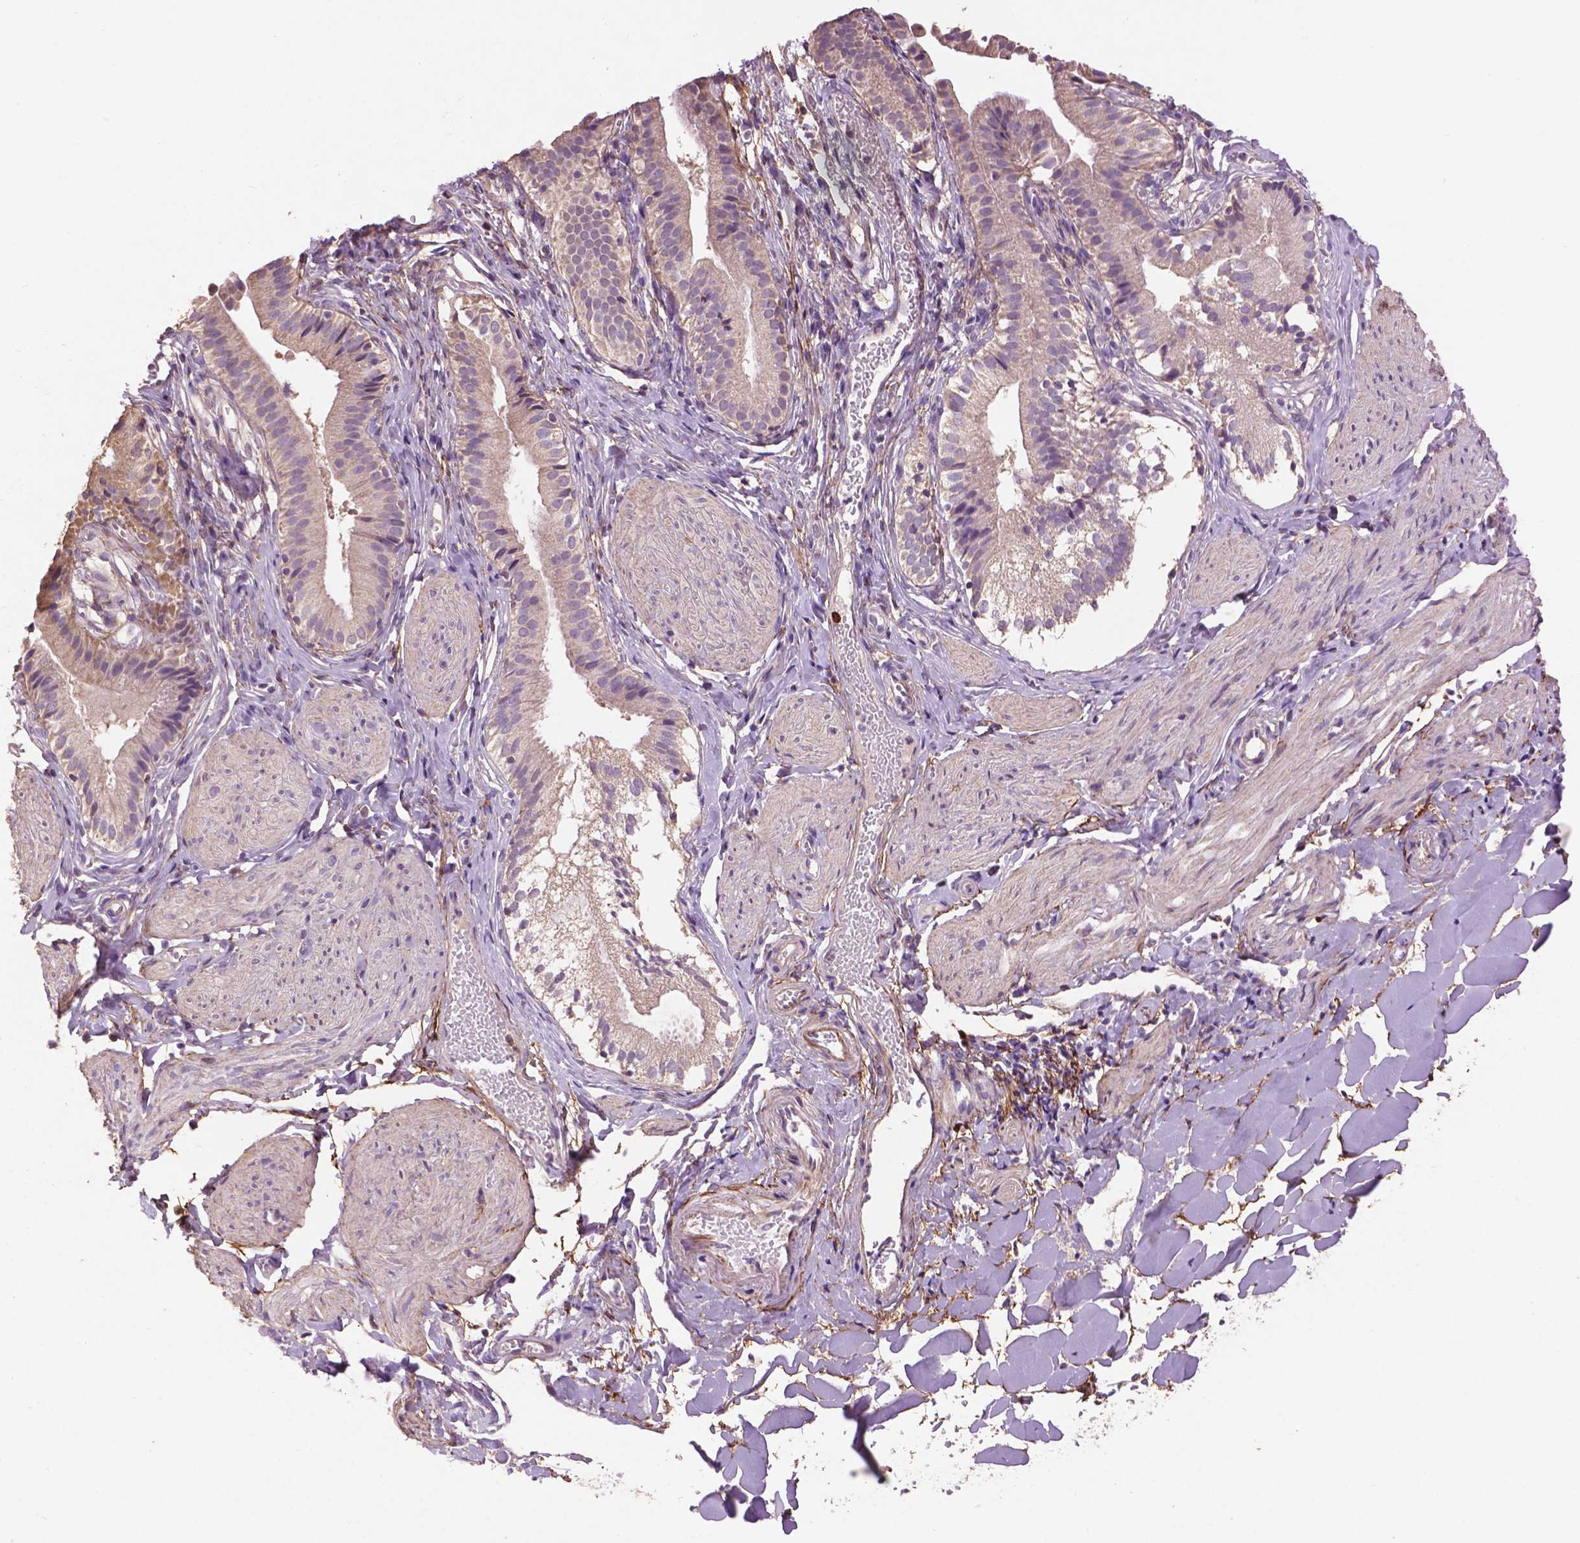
{"staining": {"intensity": "negative", "quantity": "none", "location": "none"}, "tissue": "gallbladder", "cell_type": "Glandular cells", "image_type": "normal", "snomed": [{"axis": "morphology", "description": "Normal tissue, NOS"}, {"axis": "topography", "description": "Gallbladder"}], "caption": "Immunohistochemical staining of benign gallbladder displays no significant positivity in glandular cells.", "gene": "LRRC3C", "patient": {"sex": "female", "age": 47}}